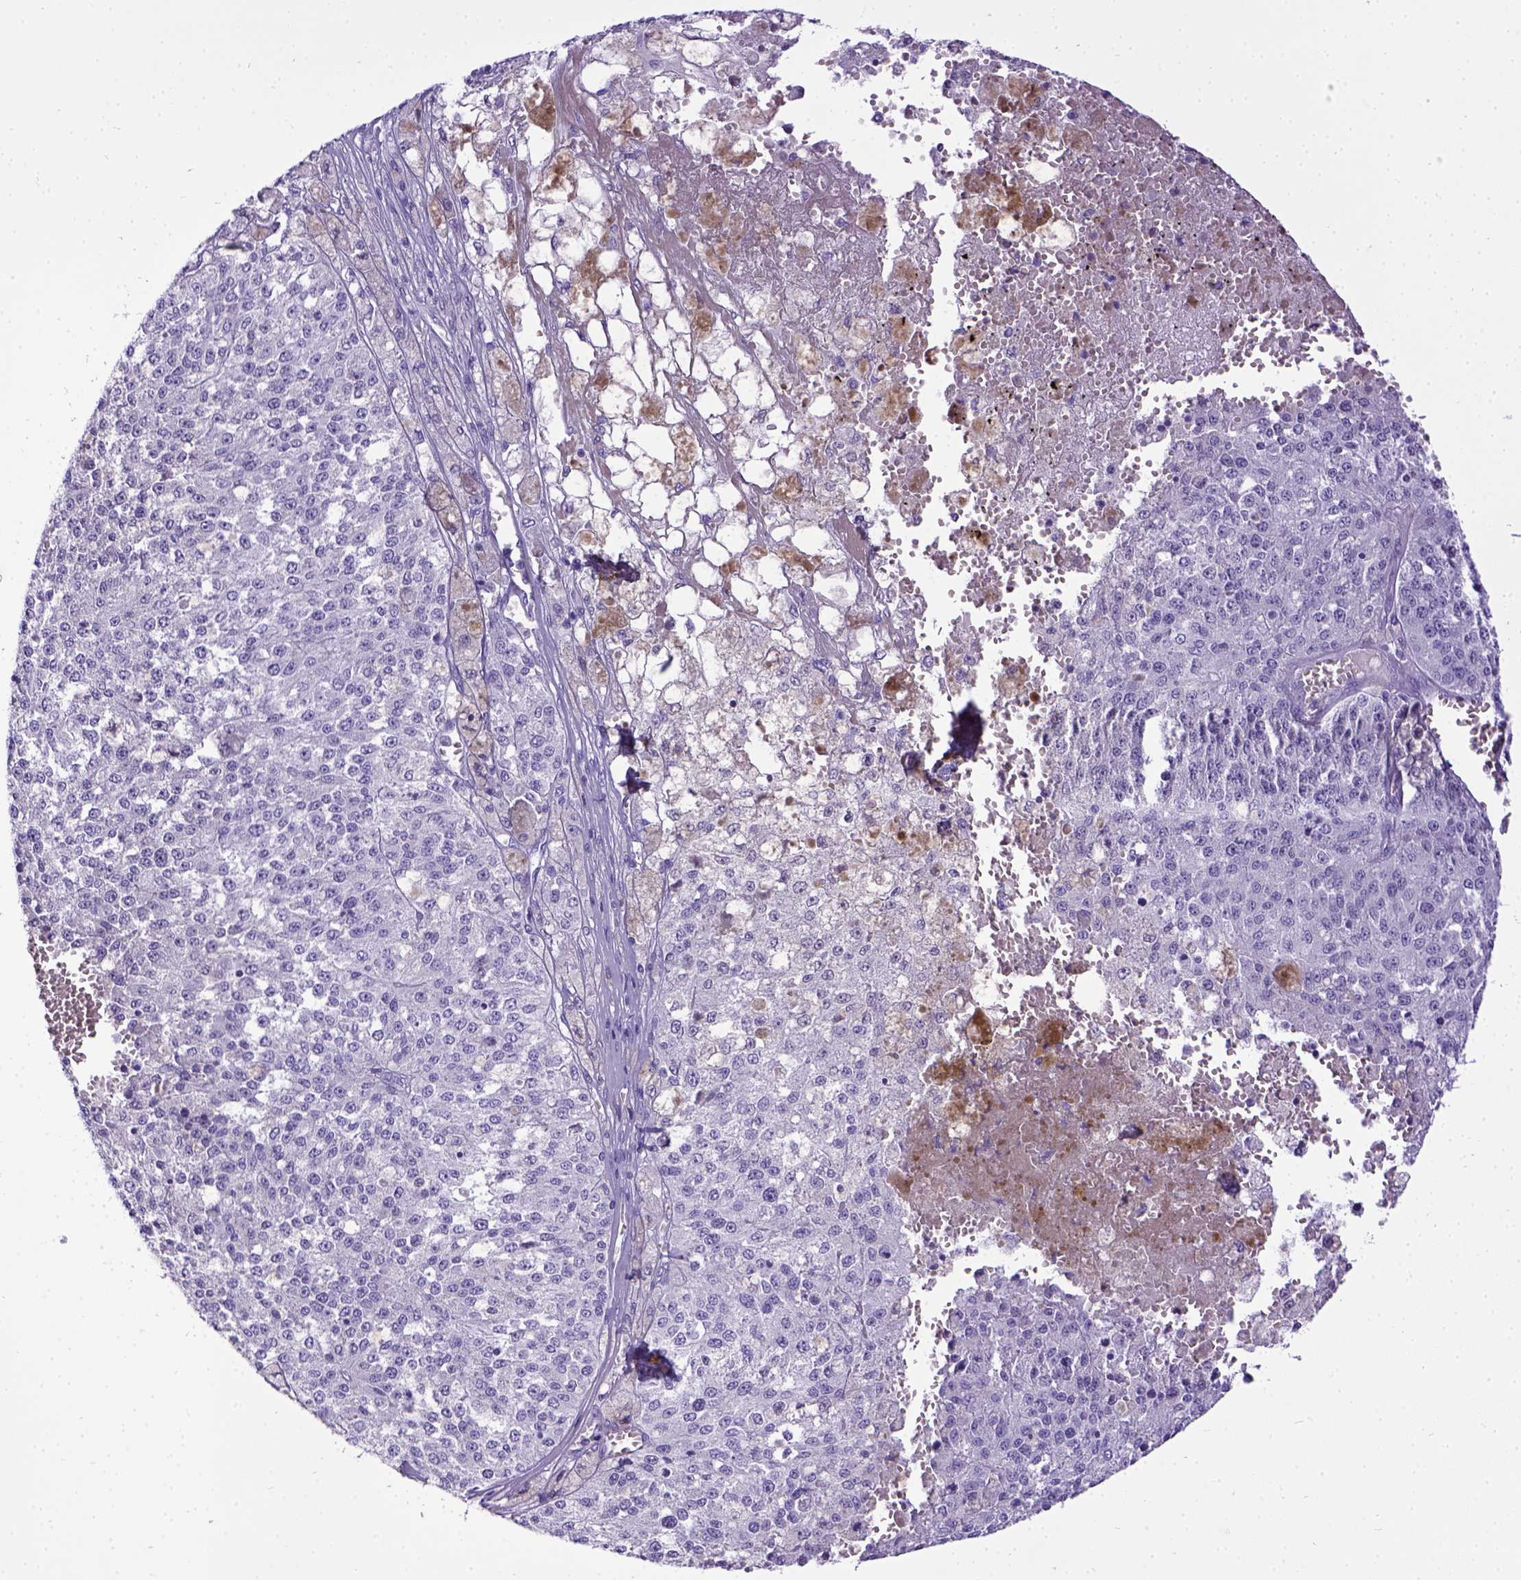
{"staining": {"intensity": "negative", "quantity": "none", "location": "none"}, "tissue": "melanoma", "cell_type": "Tumor cells", "image_type": "cancer", "snomed": [{"axis": "morphology", "description": "Malignant melanoma, Metastatic site"}, {"axis": "topography", "description": "Lymph node"}], "caption": "Tumor cells show no significant positivity in melanoma. (Immunohistochemistry (ihc), brightfield microscopy, high magnification).", "gene": "ESR1", "patient": {"sex": "female", "age": 64}}